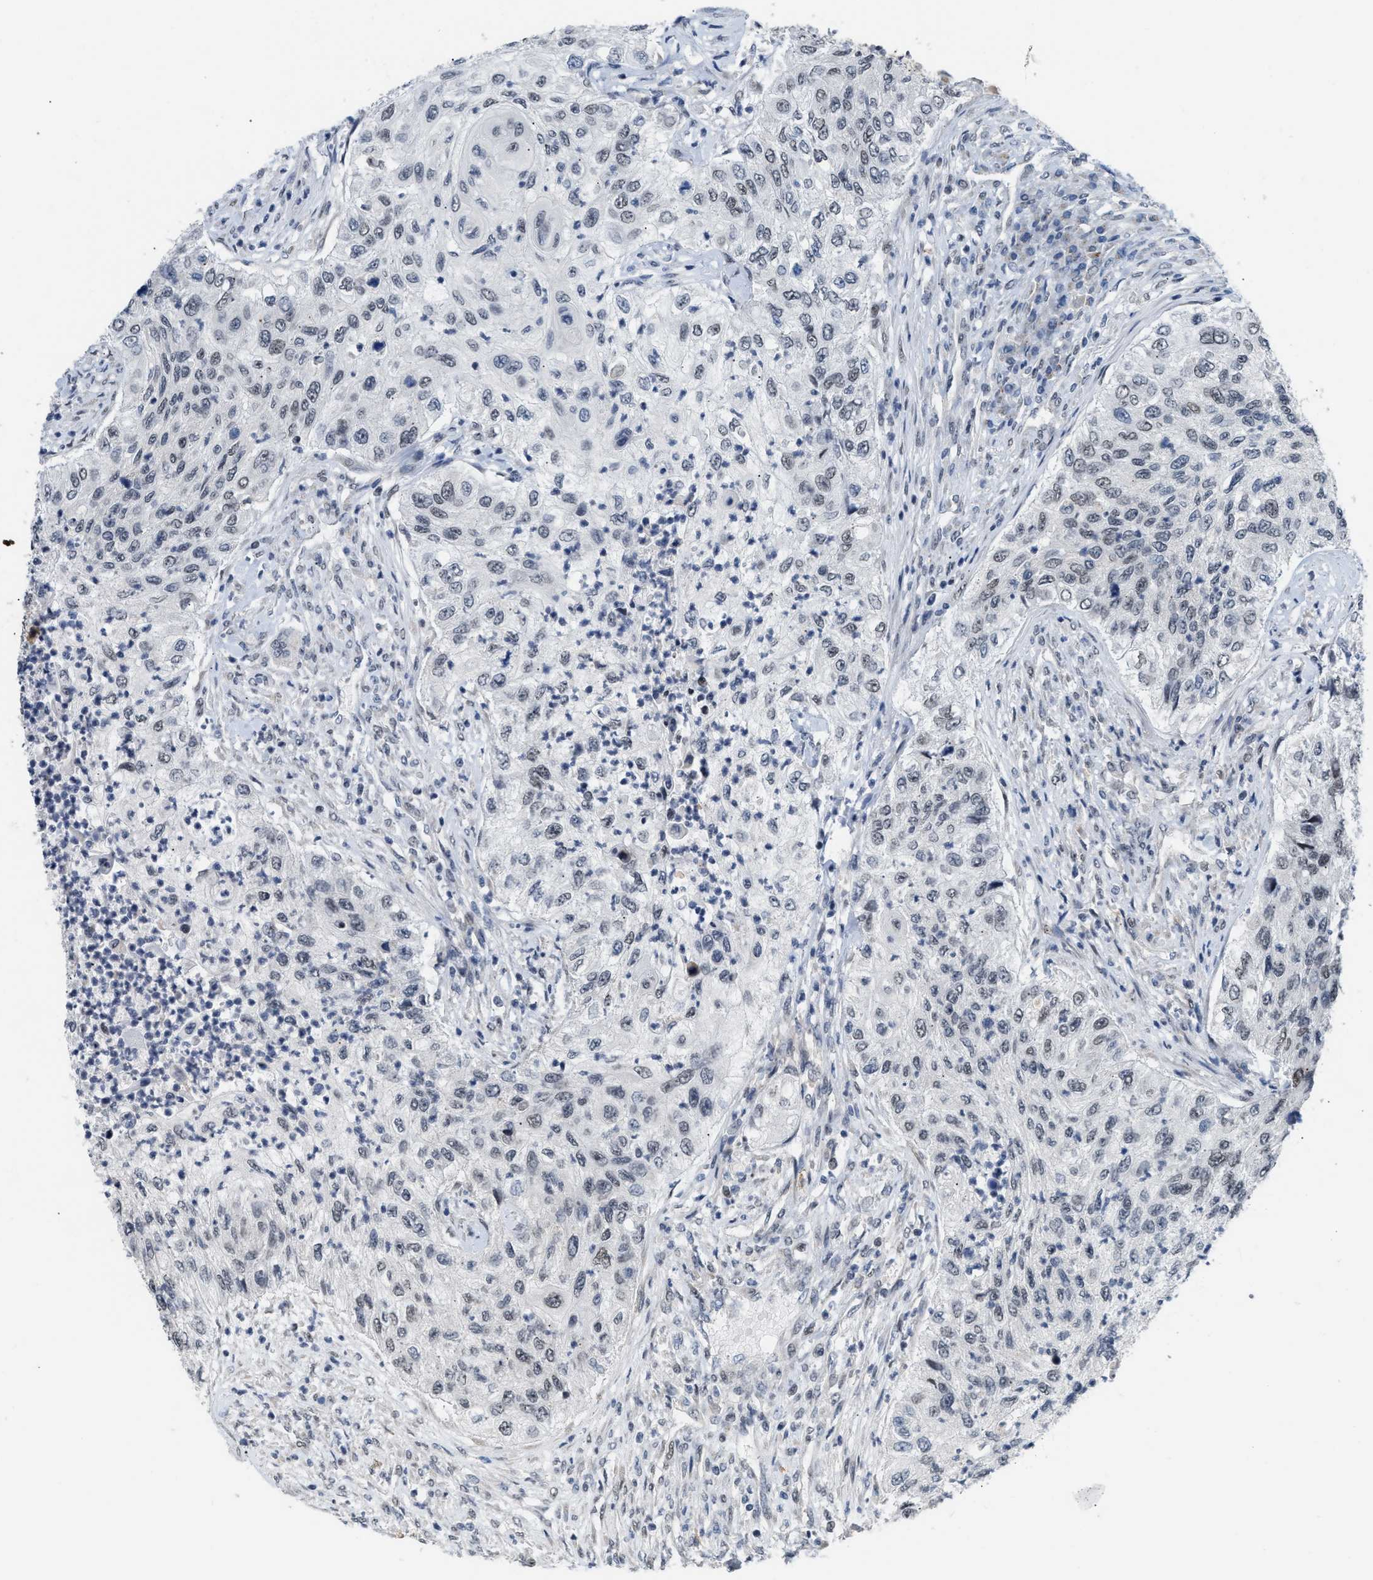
{"staining": {"intensity": "weak", "quantity": "<25%", "location": "nuclear"}, "tissue": "urothelial cancer", "cell_type": "Tumor cells", "image_type": "cancer", "snomed": [{"axis": "morphology", "description": "Urothelial carcinoma, High grade"}, {"axis": "topography", "description": "Urinary bladder"}], "caption": "Immunohistochemical staining of human urothelial cancer demonstrates no significant positivity in tumor cells.", "gene": "TXNRD3", "patient": {"sex": "female", "age": 60}}